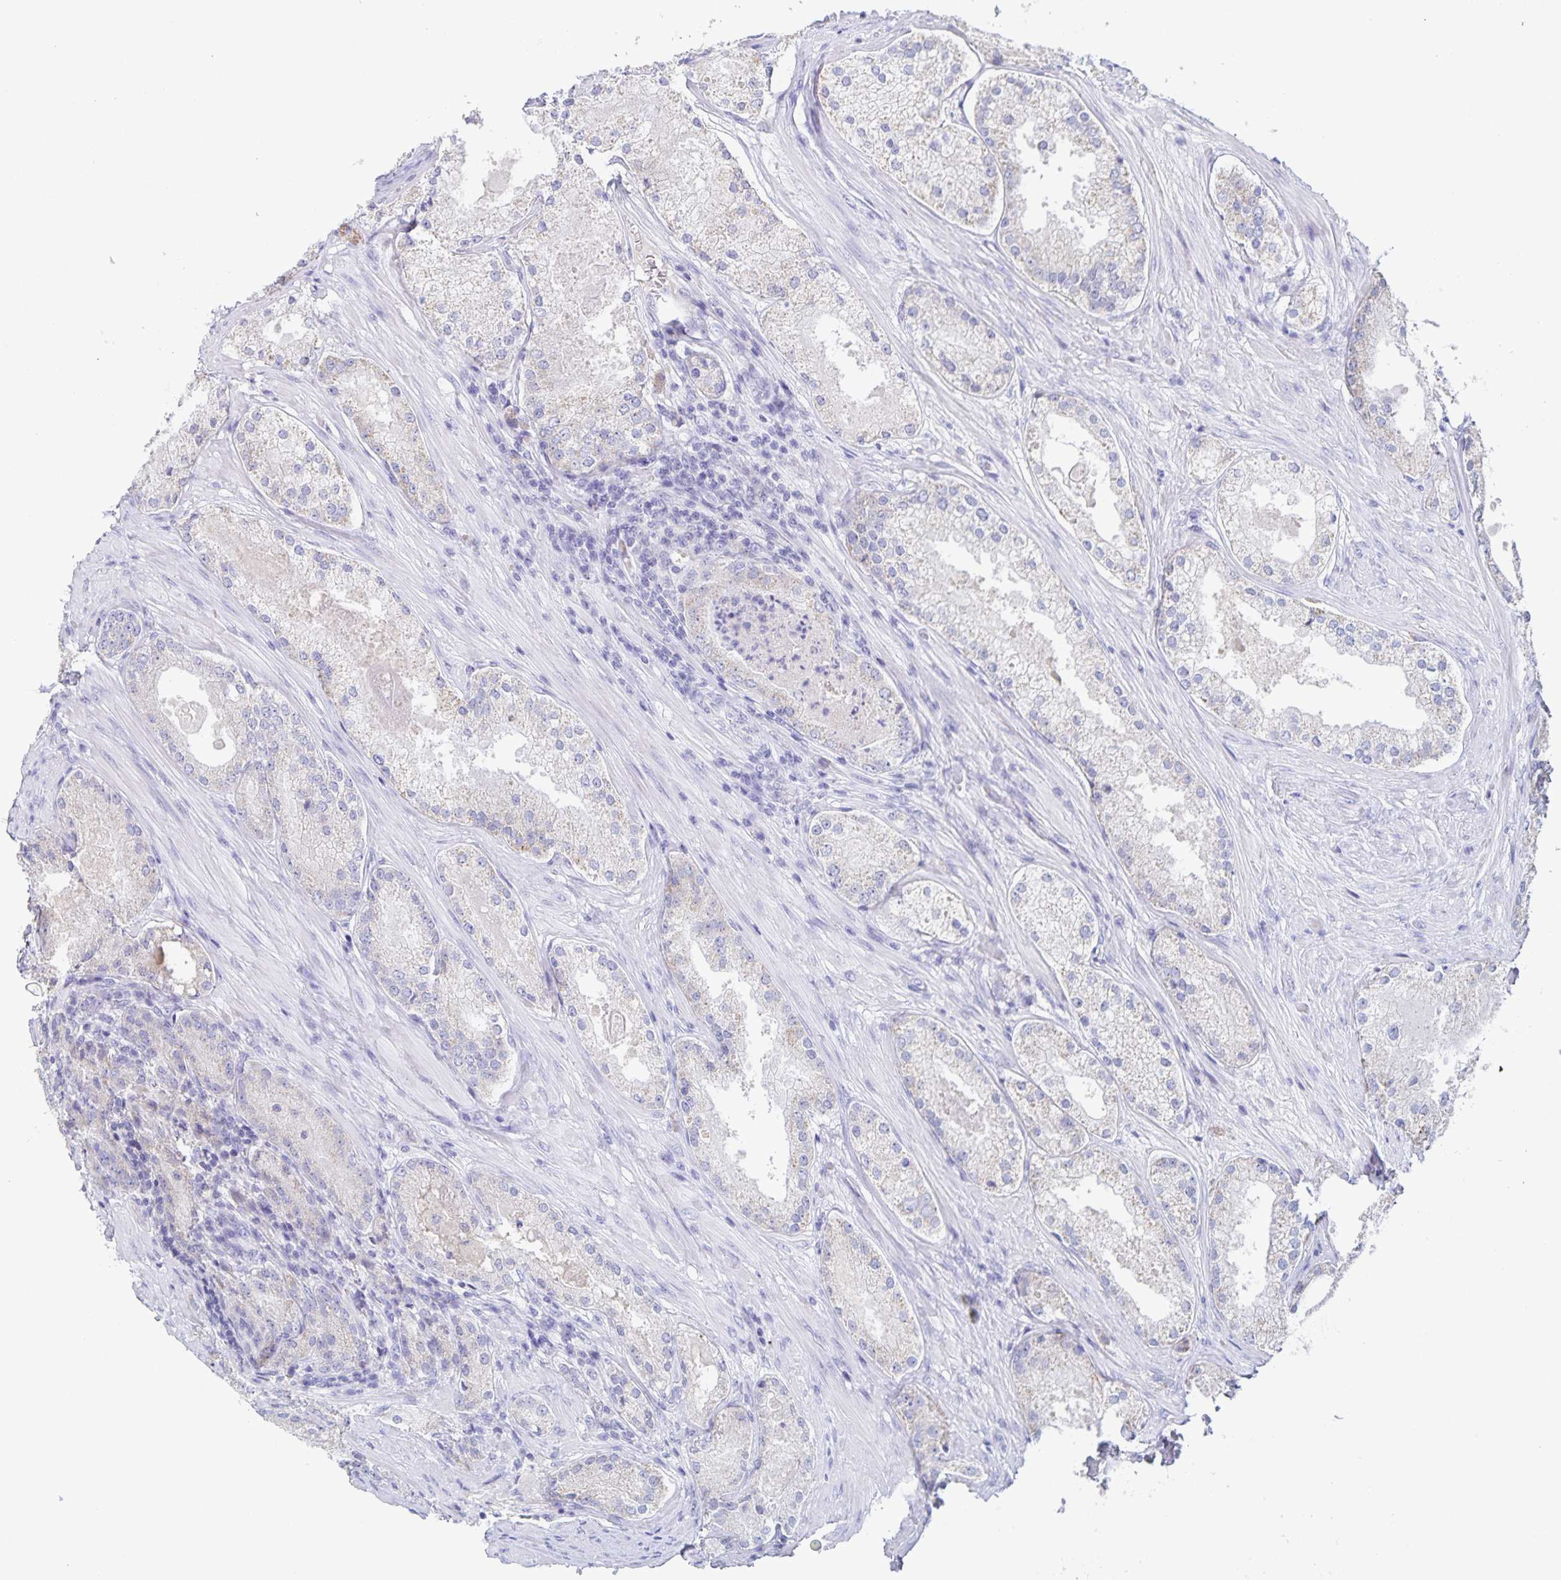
{"staining": {"intensity": "negative", "quantity": "none", "location": "none"}, "tissue": "prostate cancer", "cell_type": "Tumor cells", "image_type": "cancer", "snomed": [{"axis": "morphology", "description": "Adenocarcinoma, Low grade"}, {"axis": "topography", "description": "Prostate"}], "caption": "DAB (3,3'-diaminobenzidine) immunohistochemical staining of human prostate cancer reveals no significant positivity in tumor cells.", "gene": "RPL36A", "patient": {"sex": "male", "age": 68}}